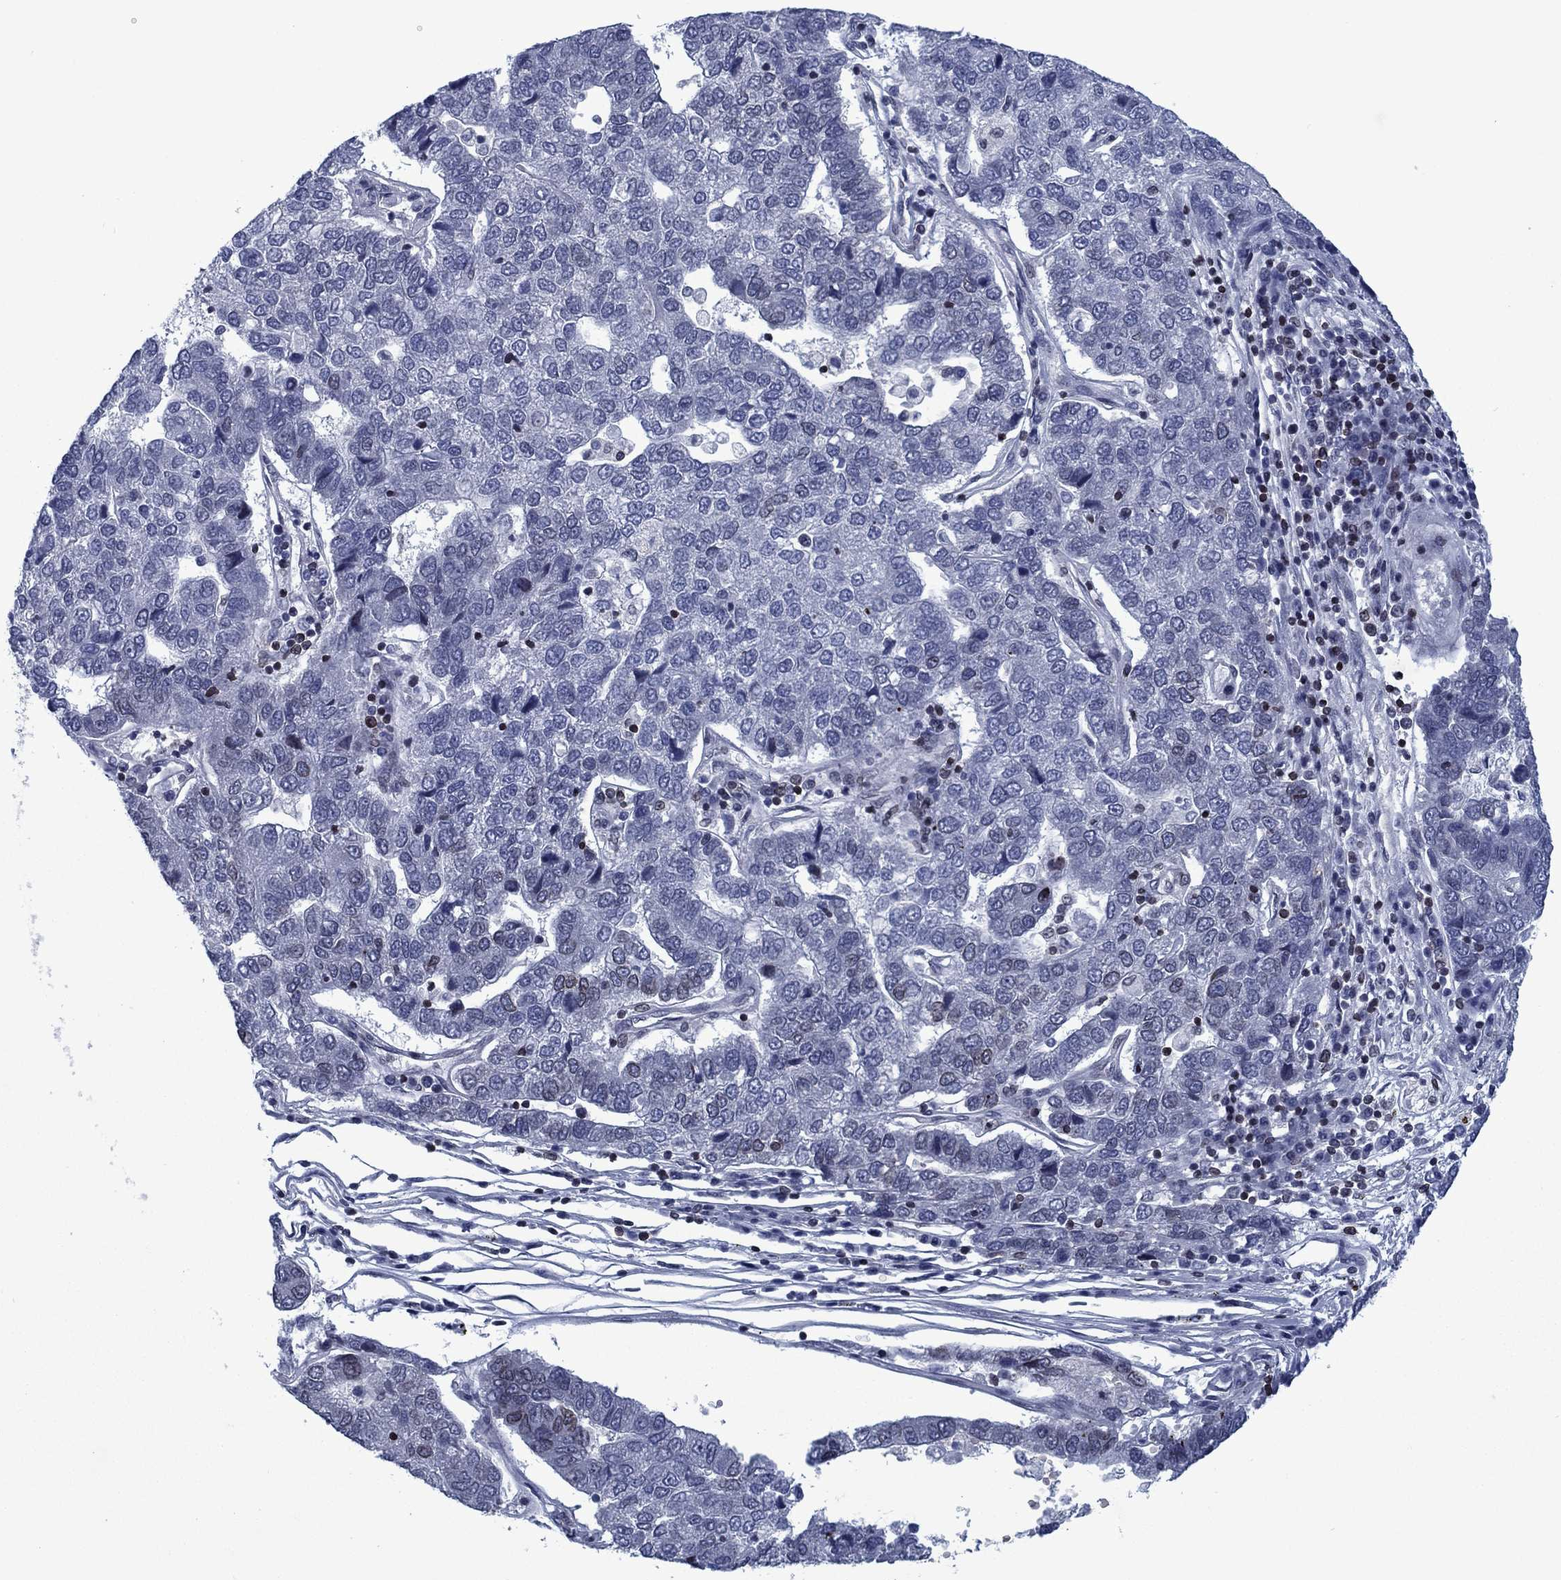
{"staining": {"intensity": "negative", "quantity": "none", "location": "none"}, "tissue": "pancreatic cancer", "cell_type": "Tumor cells", "image_type": "cancer", "snomed": [{"axis": "morphology", "description": "Adenocarcinoma, NOS"}, {"axis": "topography", "description": "Pancreas"}], "caption": "A histopathology image of pancreatic cancer (adenocarcinoma) stained for a protein exhibits no brown staining in tumor cells. (Immunohistochemistry (ihc), brightfield microscopy, high magnification).", "gene": "SLA", "patient": {"sex": "female", "age": 61}}